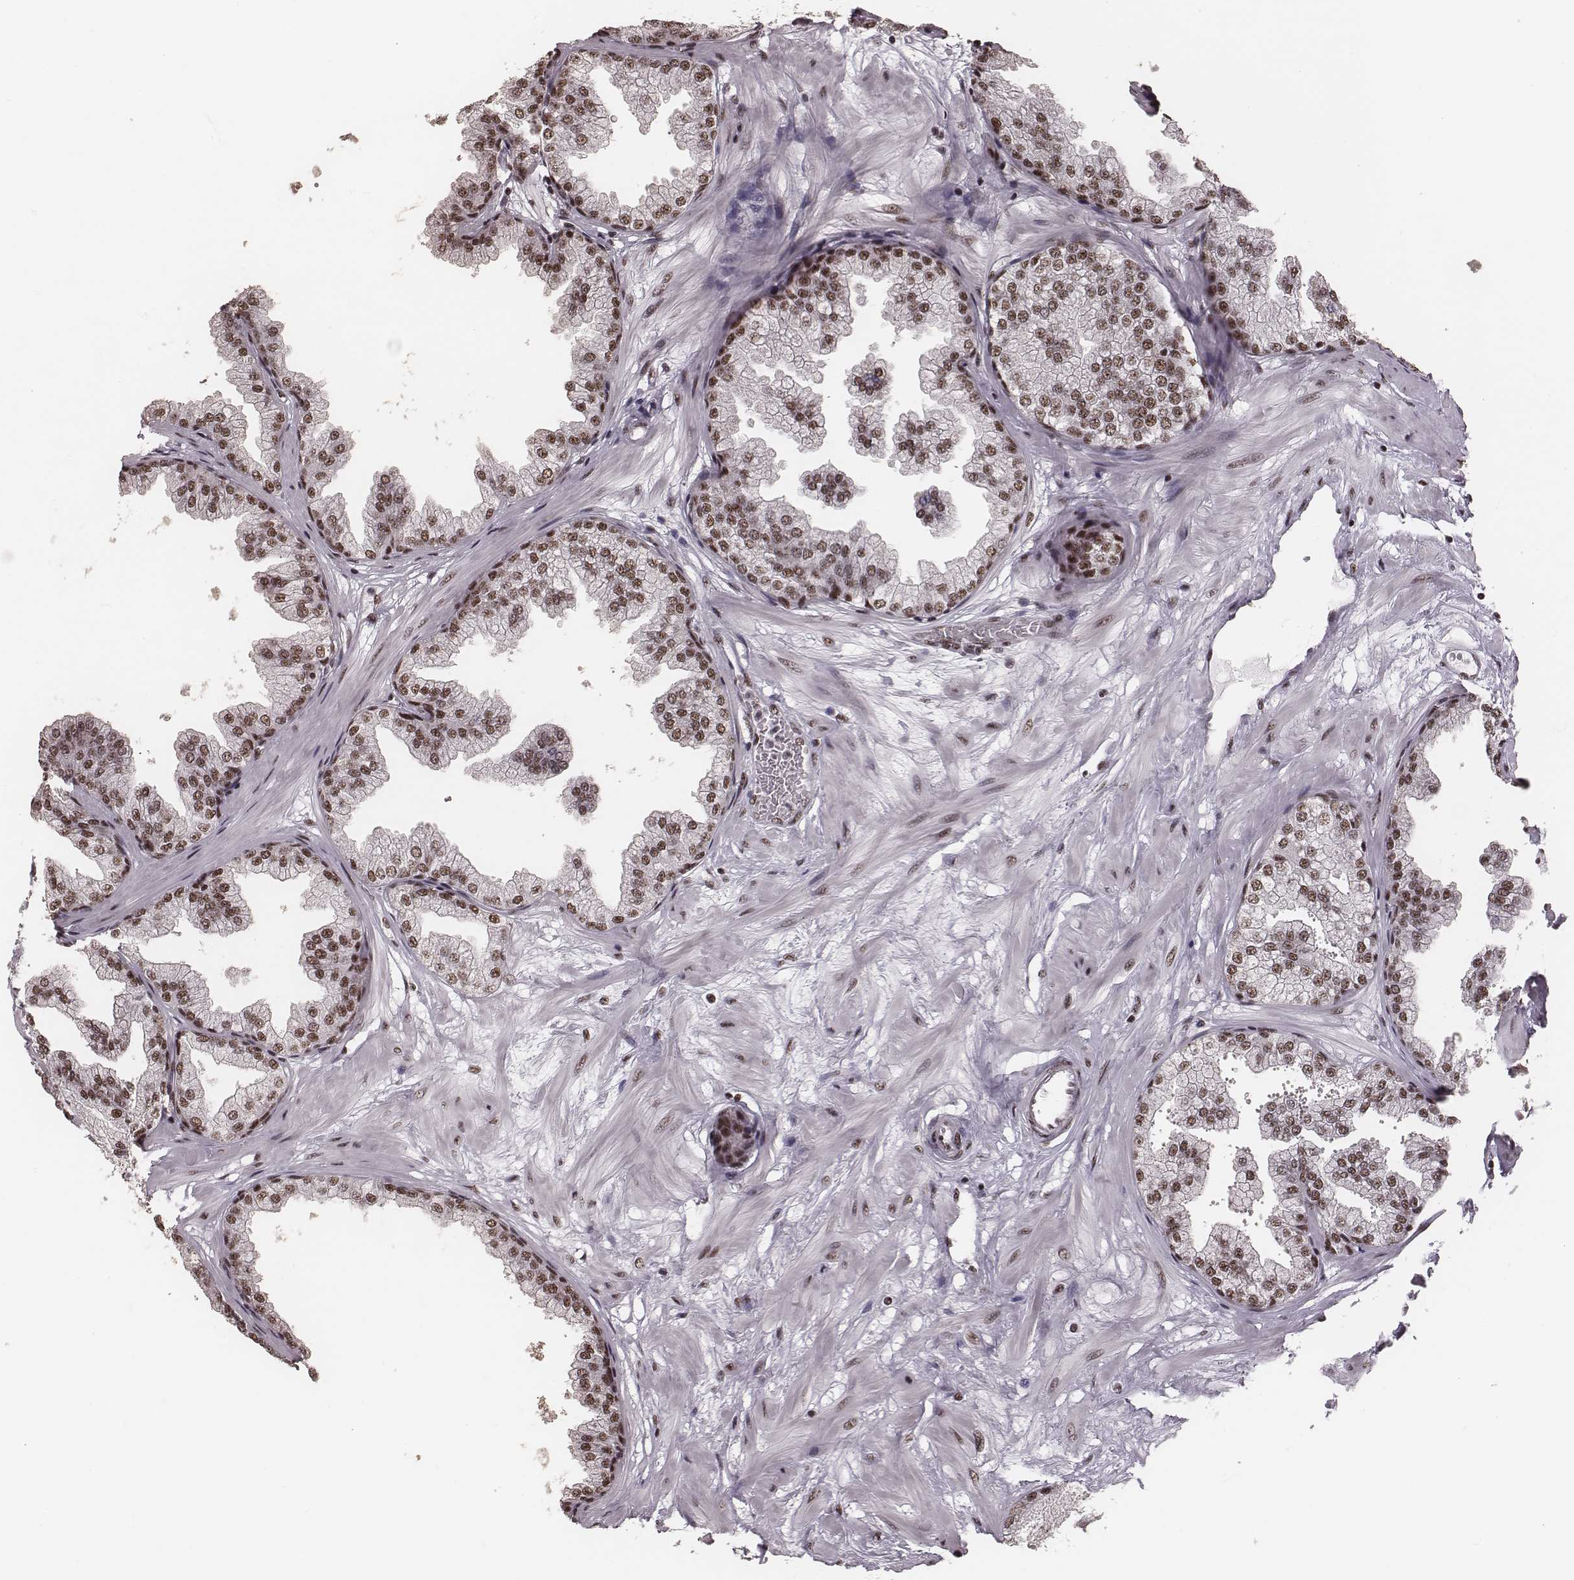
{"staining": {"intensity": "moderate", "quantity": ">75%", "location": "nuclear"}, "tissue": "prostate", "cell_type": "Glandular cells", "image_type": "normal", "snomed": [{"axis": "morphology", "description": "Normal tissue, NOS"}, {"axis": "topography", "description": "Prostate"}], "caption": "Immunohistochemistry (IHC) photomicrograph of benign prostate: human prostate stained using immunohistochemistry (IHC) reveals medium levels of moderate protein expression localized specifically in the nuclear of glandular cells, appearing as a nuclear brown color.", "gene": "LUC7L", "patient": {"sex": "male", "age": 37}}